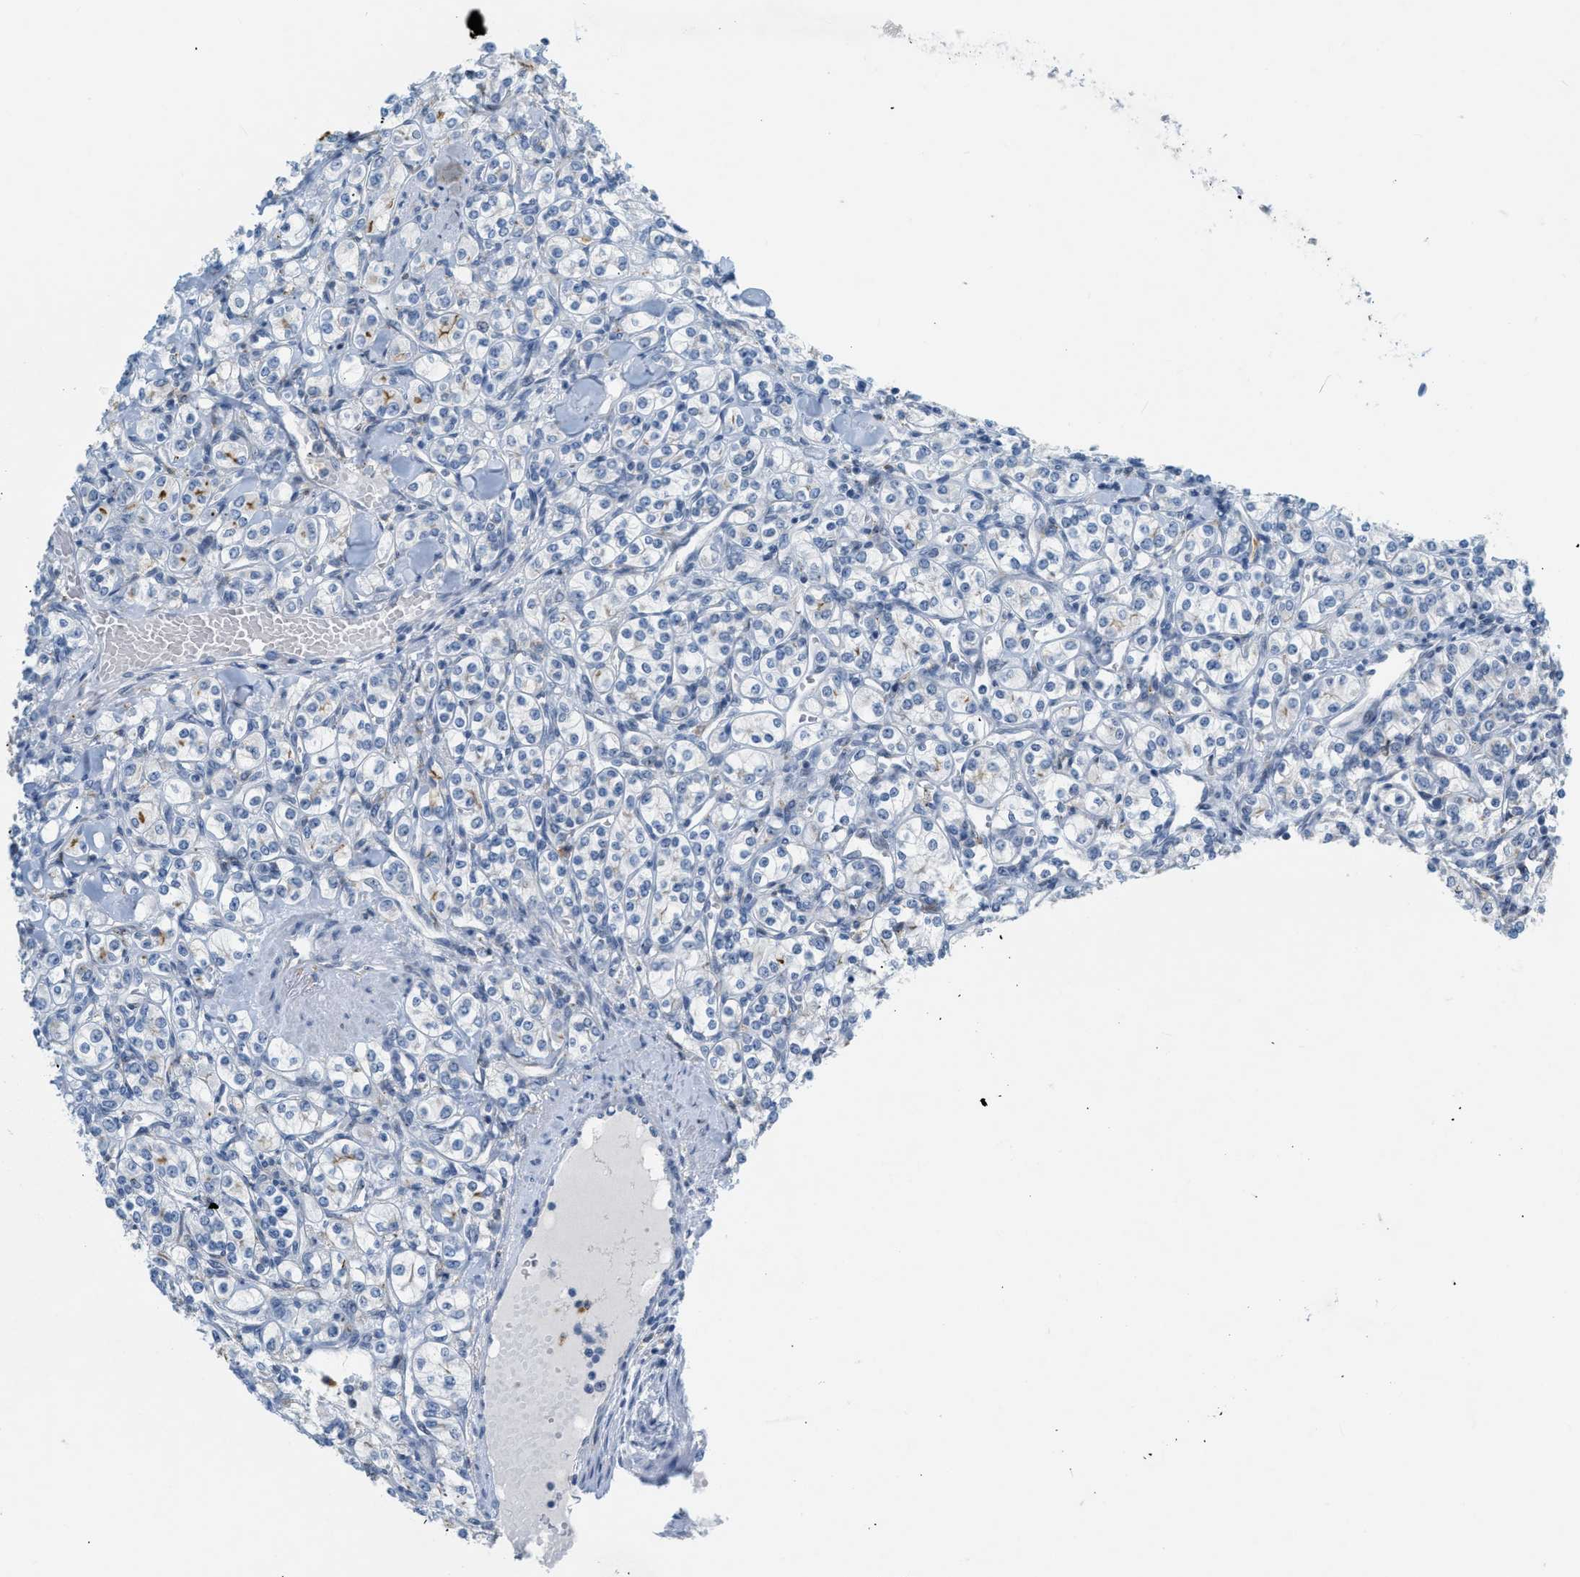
{"staining": {"intensity": "negative", "quantity": "none", "location": "none"}, "tissue": "renal cancer", "cell_type": "Tumor cells", "image_type": "cancer", "snomed": [{"axis": "morphology", "description": "Adenocarcinoma, NOS"}, {"axis": "topography", "description": "Kidney"}], "caption": "Histopathology image shows no significant protein expression in tumor cells of renal cancer (adenocarcinoma). (DAB (3,3'-diaminobenzidine) IHC with hematoxylin counter stain).", "gene": "ZNF408", "patient": {"sex": "male", "age": 77}}